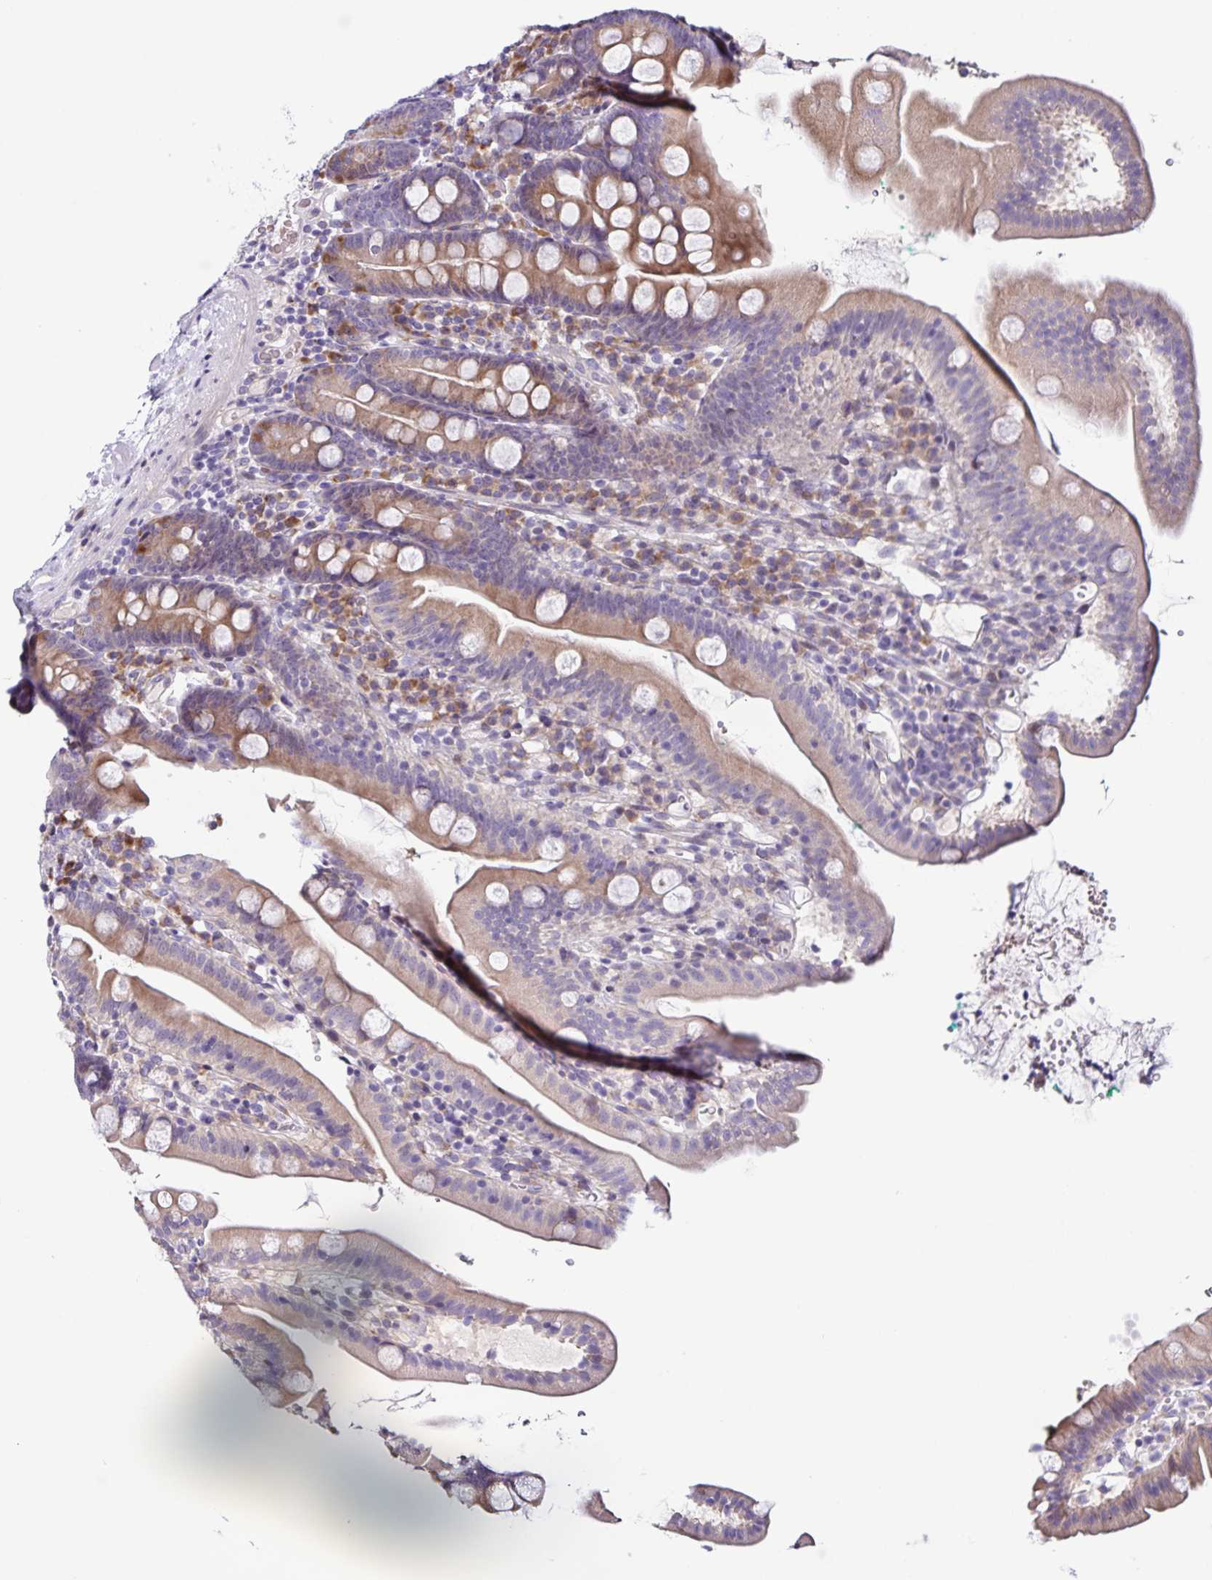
{"staining": {"intensity": "weak", "quantity": ">75%", "location": "cytoplasmic/membranous"}, "tissue": "duodenum", "cell_type": "Glandular cells", "image_type": "normal", "snomed": [{"axis": "morphology", "description": "Normal tissue, NOS"}, {"axis": "topography", "description": "Duodenum"}], "caption": "About >75% of glandular cells in normal human duodenum exhibit weak cytoplasmic/membranous protein positivity as visualized by brown immunohistochemical staining.", "gene": "RNFT2", "patient": {"sex": "female", "age": 67}}